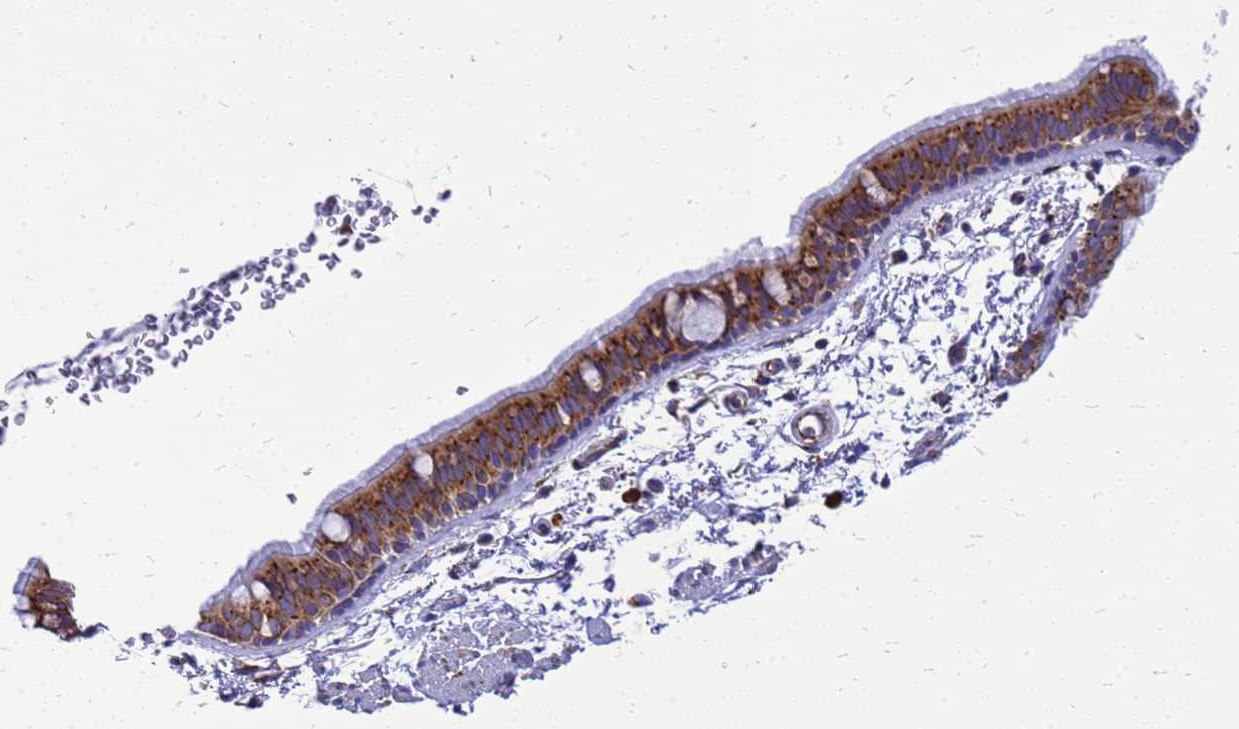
{"staining": {"intensity": "strong", "quantity": ">75%", "location": "cytoplasmic/membranous"}, "tissue": "bronchus", "cell_type": "Respiratory epithelial cells", "image_type": "normal", "snomed": [{"axis": "morphology", "description": "Normal tissue, NOS"}, {"axis": "topography", "description": "Lymph node"}, {"axis": "topography", "description": "Bronchus"}], "caption": "Strong cytoplasmic/membranous staining is seen in approximately >75% of respiratory epithelial cells in unremarkable bronchus. The staining was performed using DAB (3,3'-diaminobenzidine) to visualize the protein expression in brown, while the nuclei were stained in blue with hematoxylin (Magnification: 20x).", "gene": "EEF1D", "patient": {"sex": "female", "age": 70}}